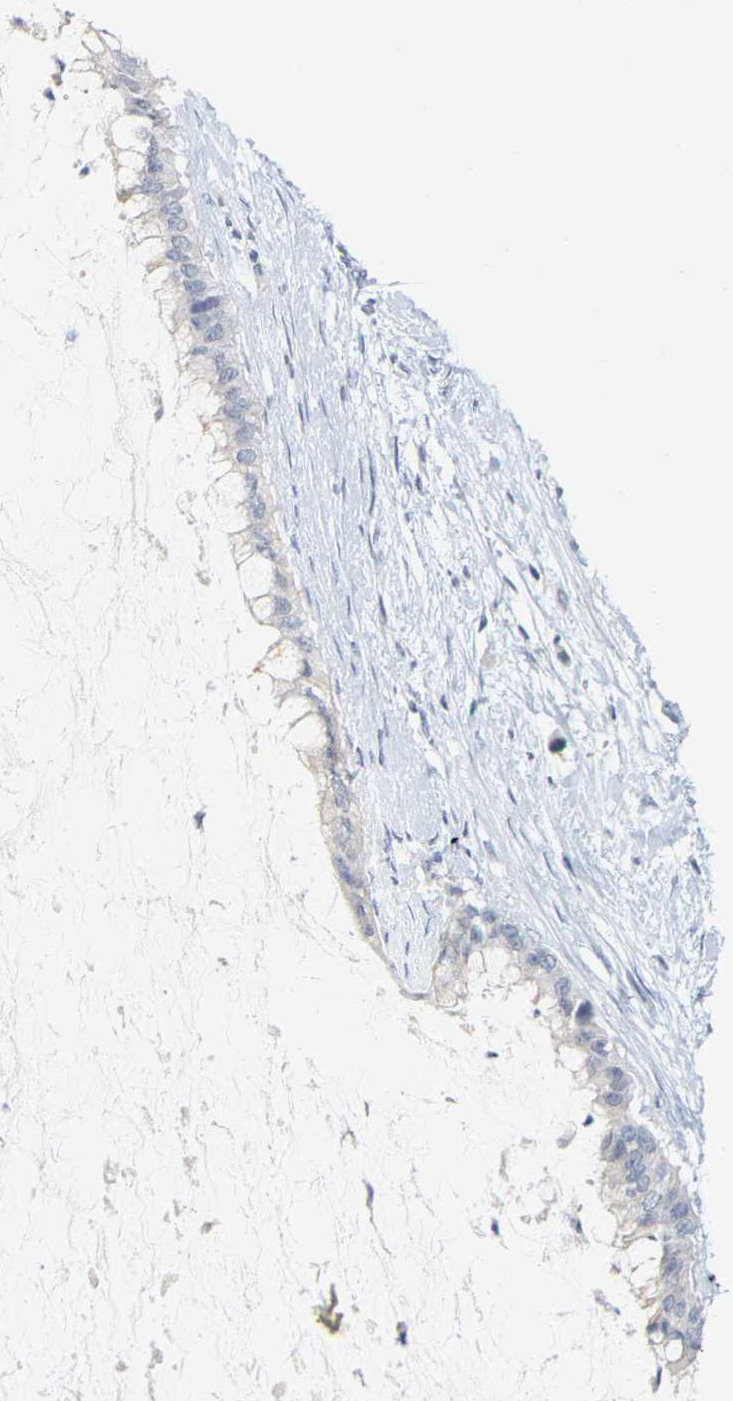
{"staining": {"intensity": "negative", "quantity": "none", "location": "none"}, "tissue": "pancreatic cancer", "cell_type": "Tumor cells", "image_type": "cancer", "snomed": [{"axis": "morphology", "description": "Adenocarcinoma, NOS"}, {"axis": "topography", "description": "Pancreas"}], "caption": "DAB (3,3'-diaminobenzidine) immunohistochemical staining of human pancreatic cancer (adenocarcinoma) demonstrates no significant expression in tumor cells.", "gene": "KRT76", "patient": {"sex": "male", "age": 41}}